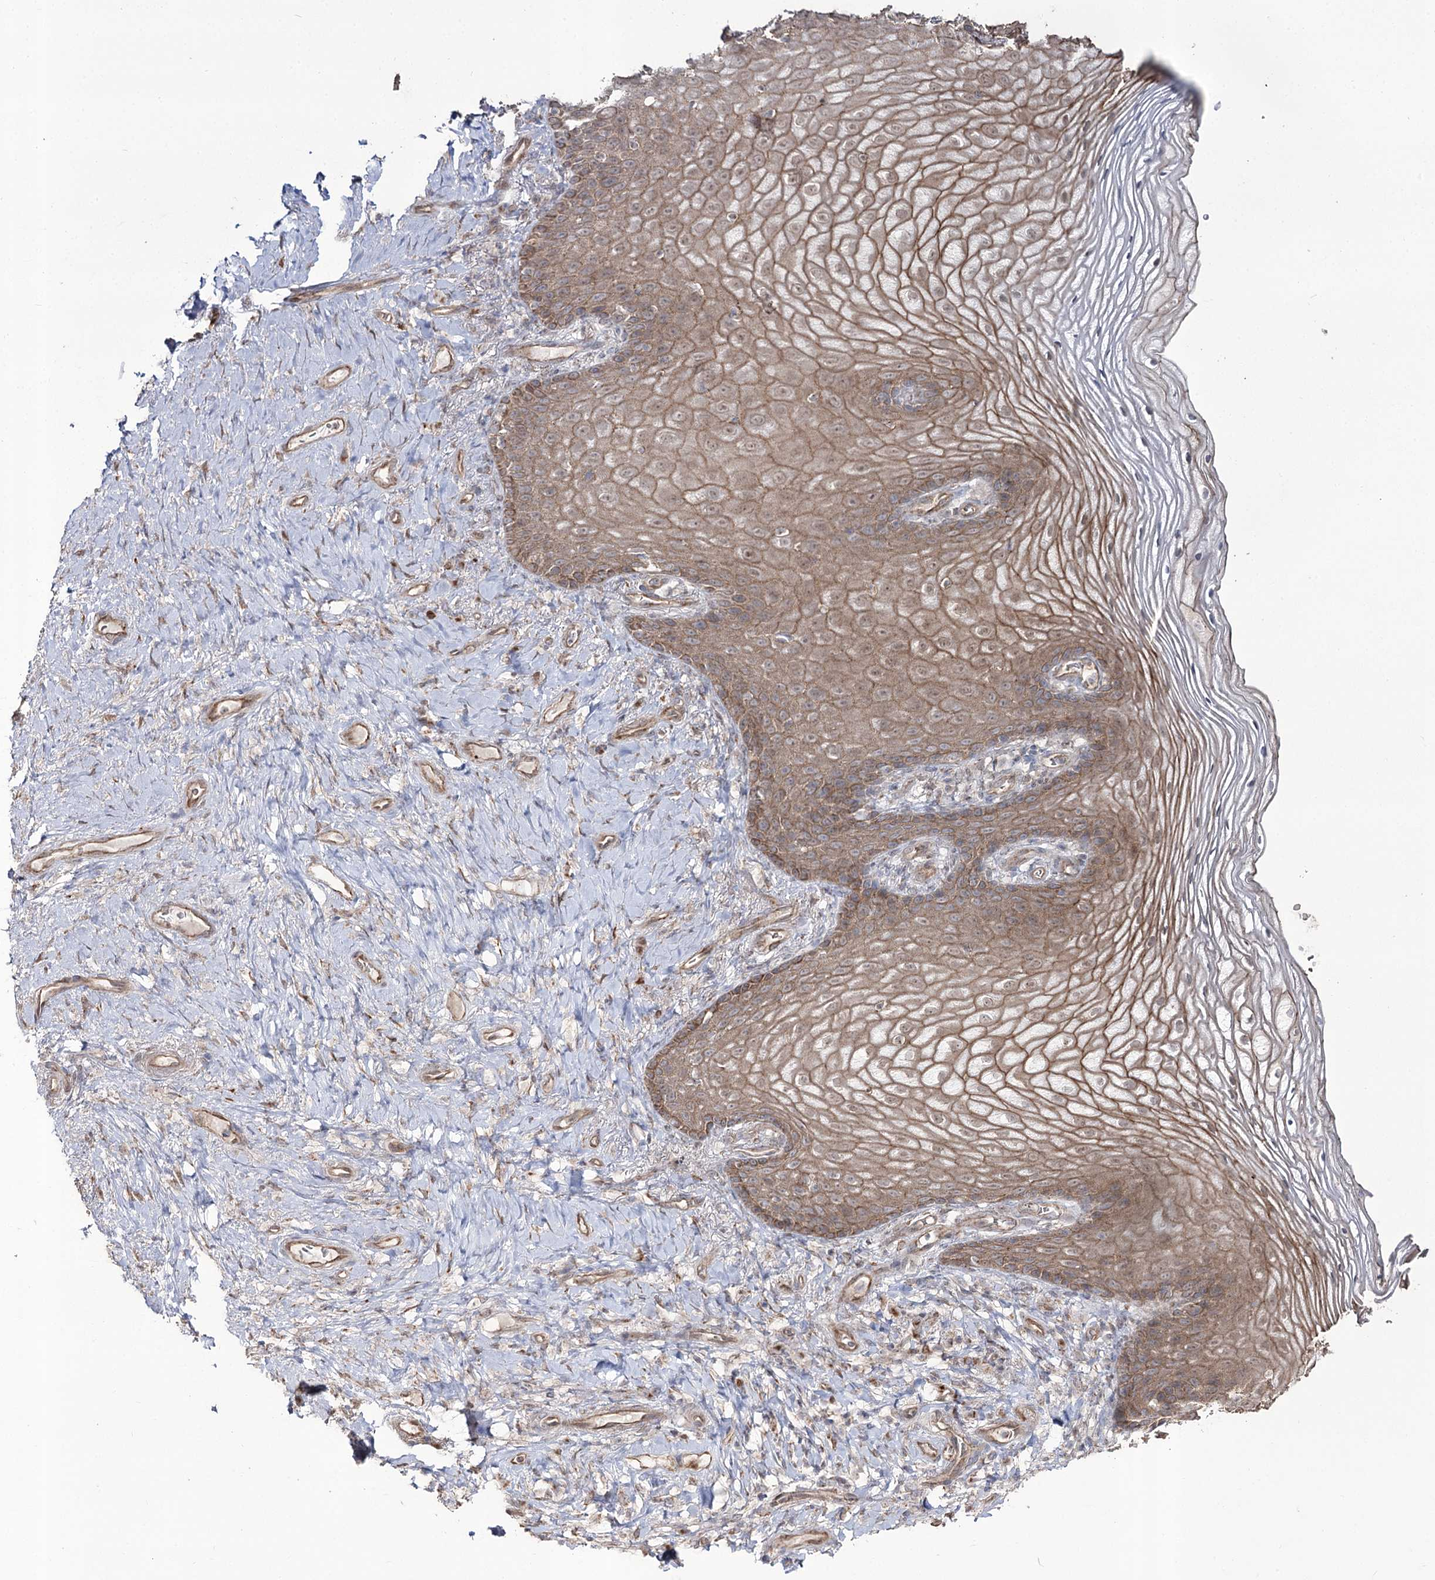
{"staining": {"intensity": "moderate", "quantity": ">75%", "location": "cytoplasmic/membranous"}, "tissue": "vagina", "cell_type": "Squamous epithelial cells", "image_type": "normal", "snomed": [{"axis": "morphology", "description": "Normal tissue, NOS"}, {"axis": "topography", "description": "Vagina"}], "caption": "IHC of benign vagina exhibits medium levels of moderate cytoplasmic/membranous expression in about >75% of squamous epithelial cells.", "gene": "REXO2", "patient": {"sex": "female", "age": 60}}